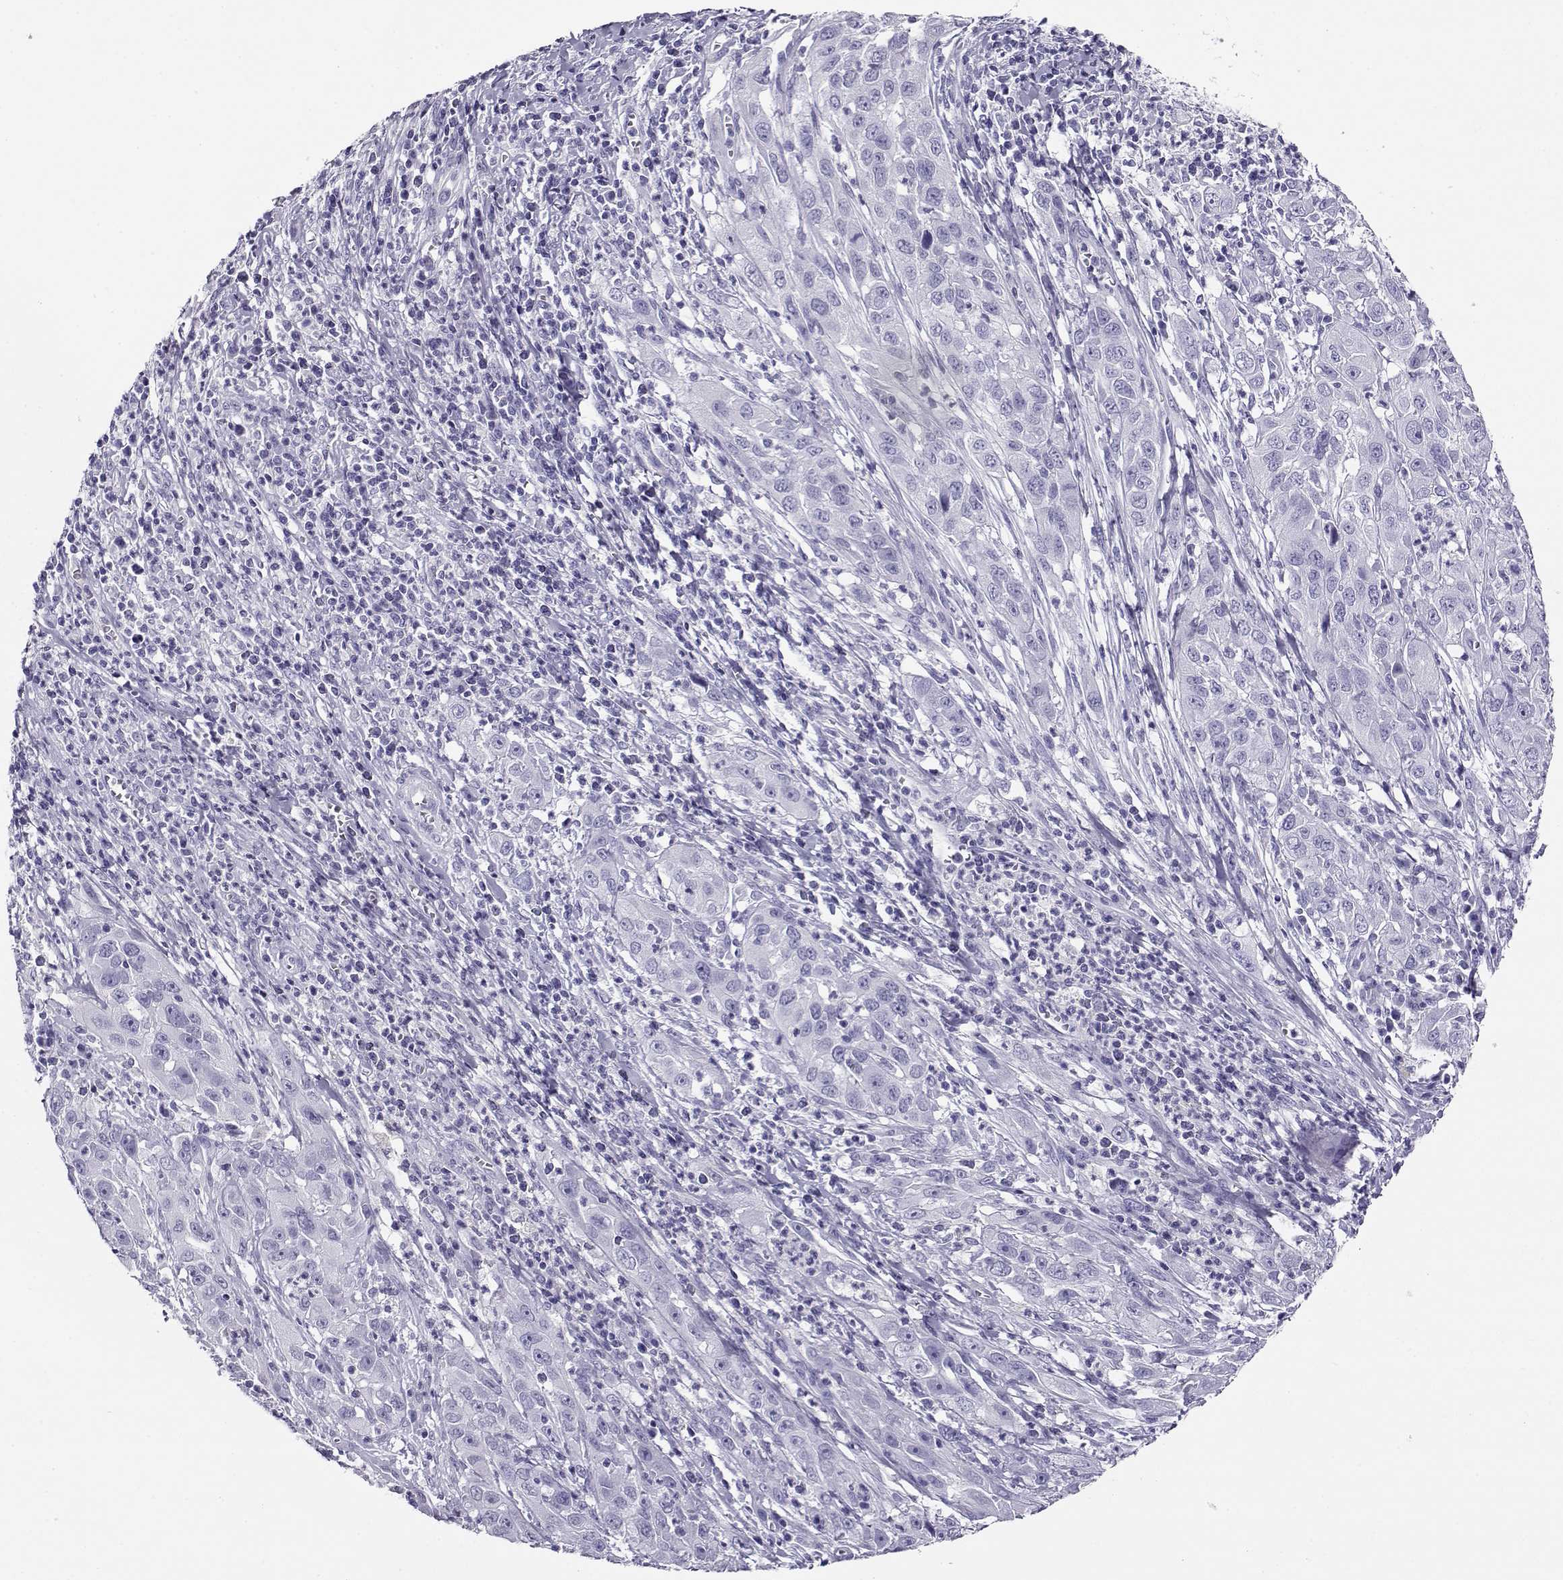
{"staining": {"intensity": "negative", "quantity": "none", "location": "none"}, "tissue": "cervical cancer", "cell_type": "Tumor cells", "image_type": "cancer", "snomed": [{"axis": "morphology", "description": "Squamous cell carcinoma, NOS"}, {"axis": "topography", "description": "Cervix"}], "caption": "High magnification brightfield microscopy of squamous cell carcinoma (cervical) stained with DAB (3,3'-diaminobenzidine) (brown) and counterstained with hematoxylin (blue): tumor cells show no significant expression. The staining was performed using DAB to visualize the protein expression in brown, while the nuclei were stained in blue with hematoxylin (Magnification: 20x).", "gene": "RHOXF2", "patient": {"sex": "female", "age": 32}}